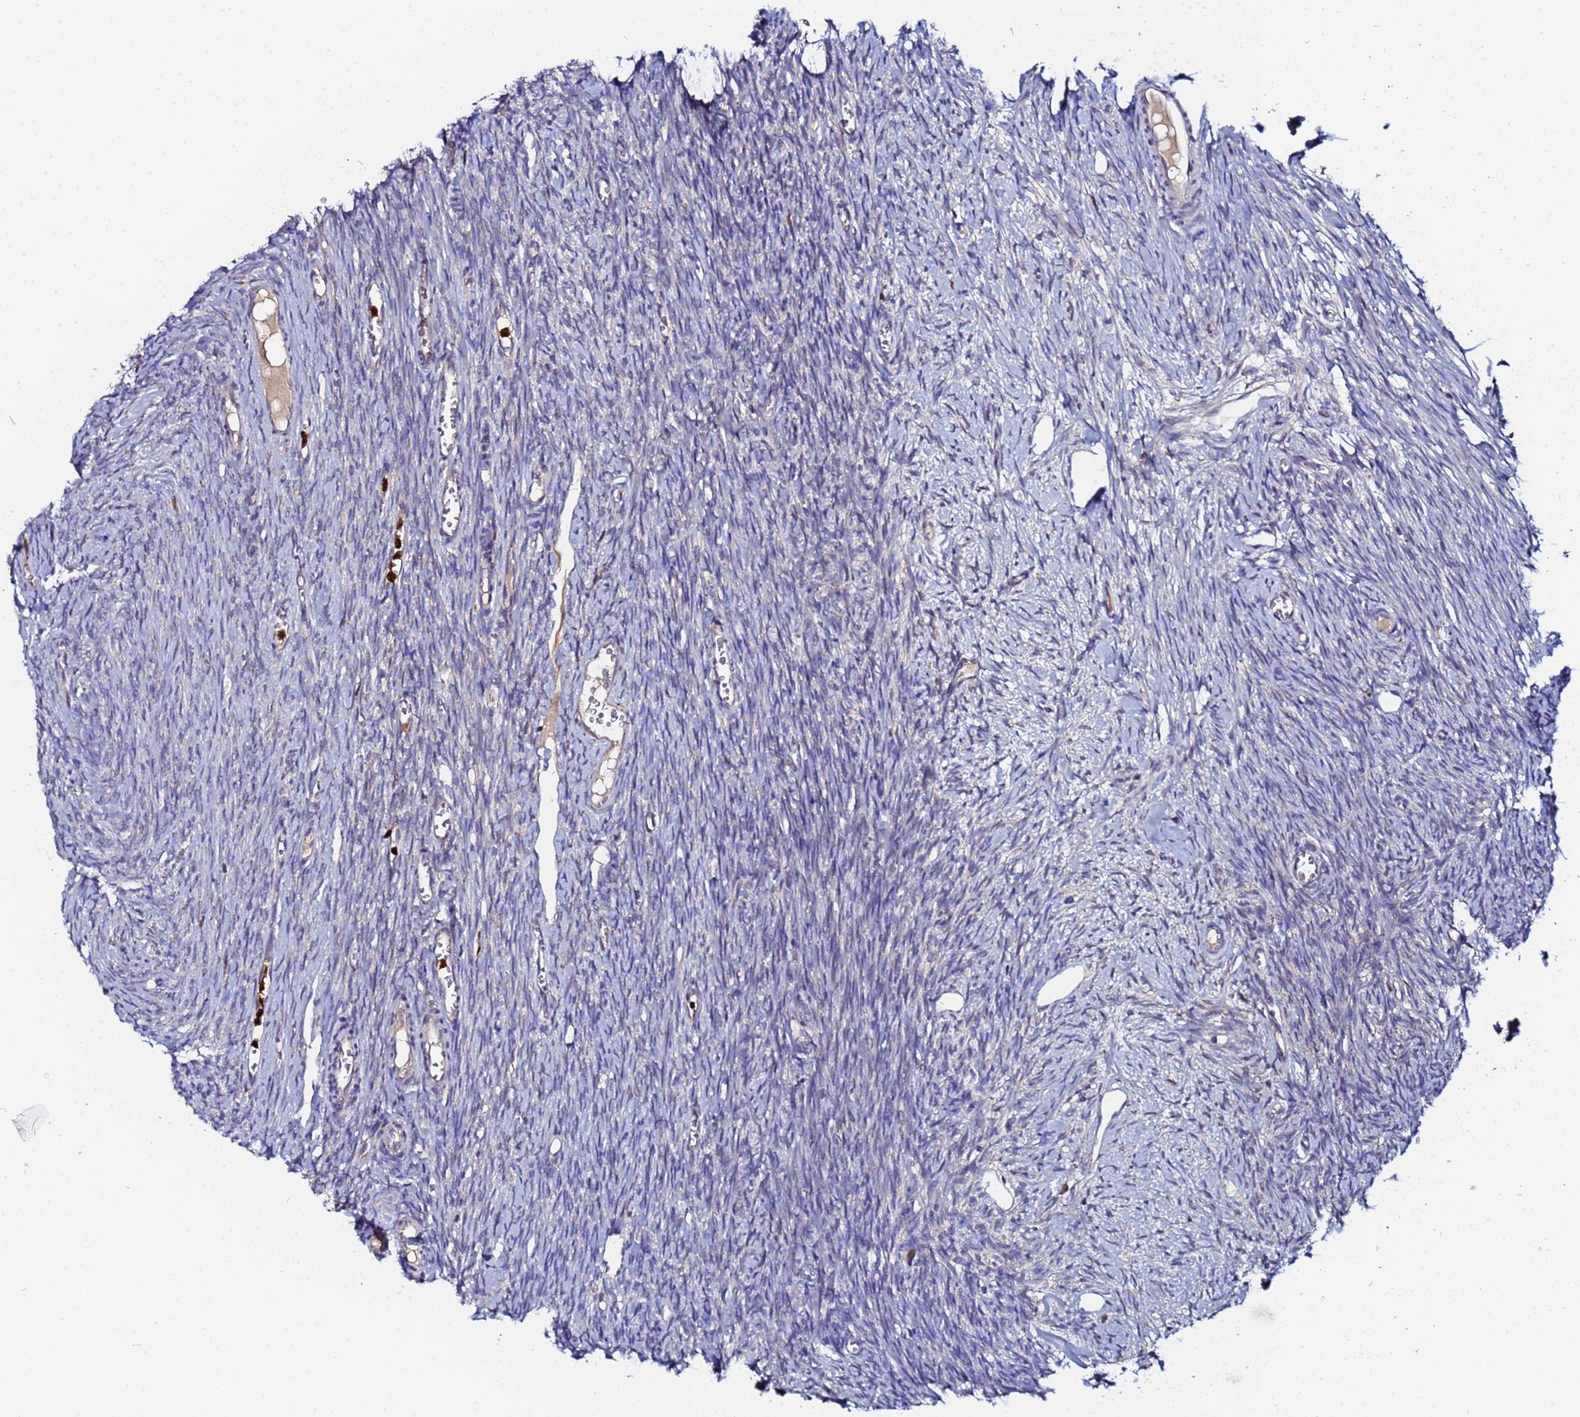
{"staining": {"intensity": "negative", "quantity": "none", "location": "none"}, "tissue": "ovary", "cell_type": "Ovarian stroma cells", "image_type": "normal", "snomed": [{"axis": "morphology", "description": "Normal tissue, NOS"}, {"axis": "topography", "description": "Ovary"}], "caption": "A high-resolution micrograph shows immunohistochemistry staining of unremarkable ovary, which reveals no significant expression in ovarian stroma cells. (Stains: DAB immunohistochemistry with hematoxylin counter stain, Microscopy: brightfield microscopy at high magnification).", "gene": "CCDC127", "patient": {"sex": "female", "age": 44}}